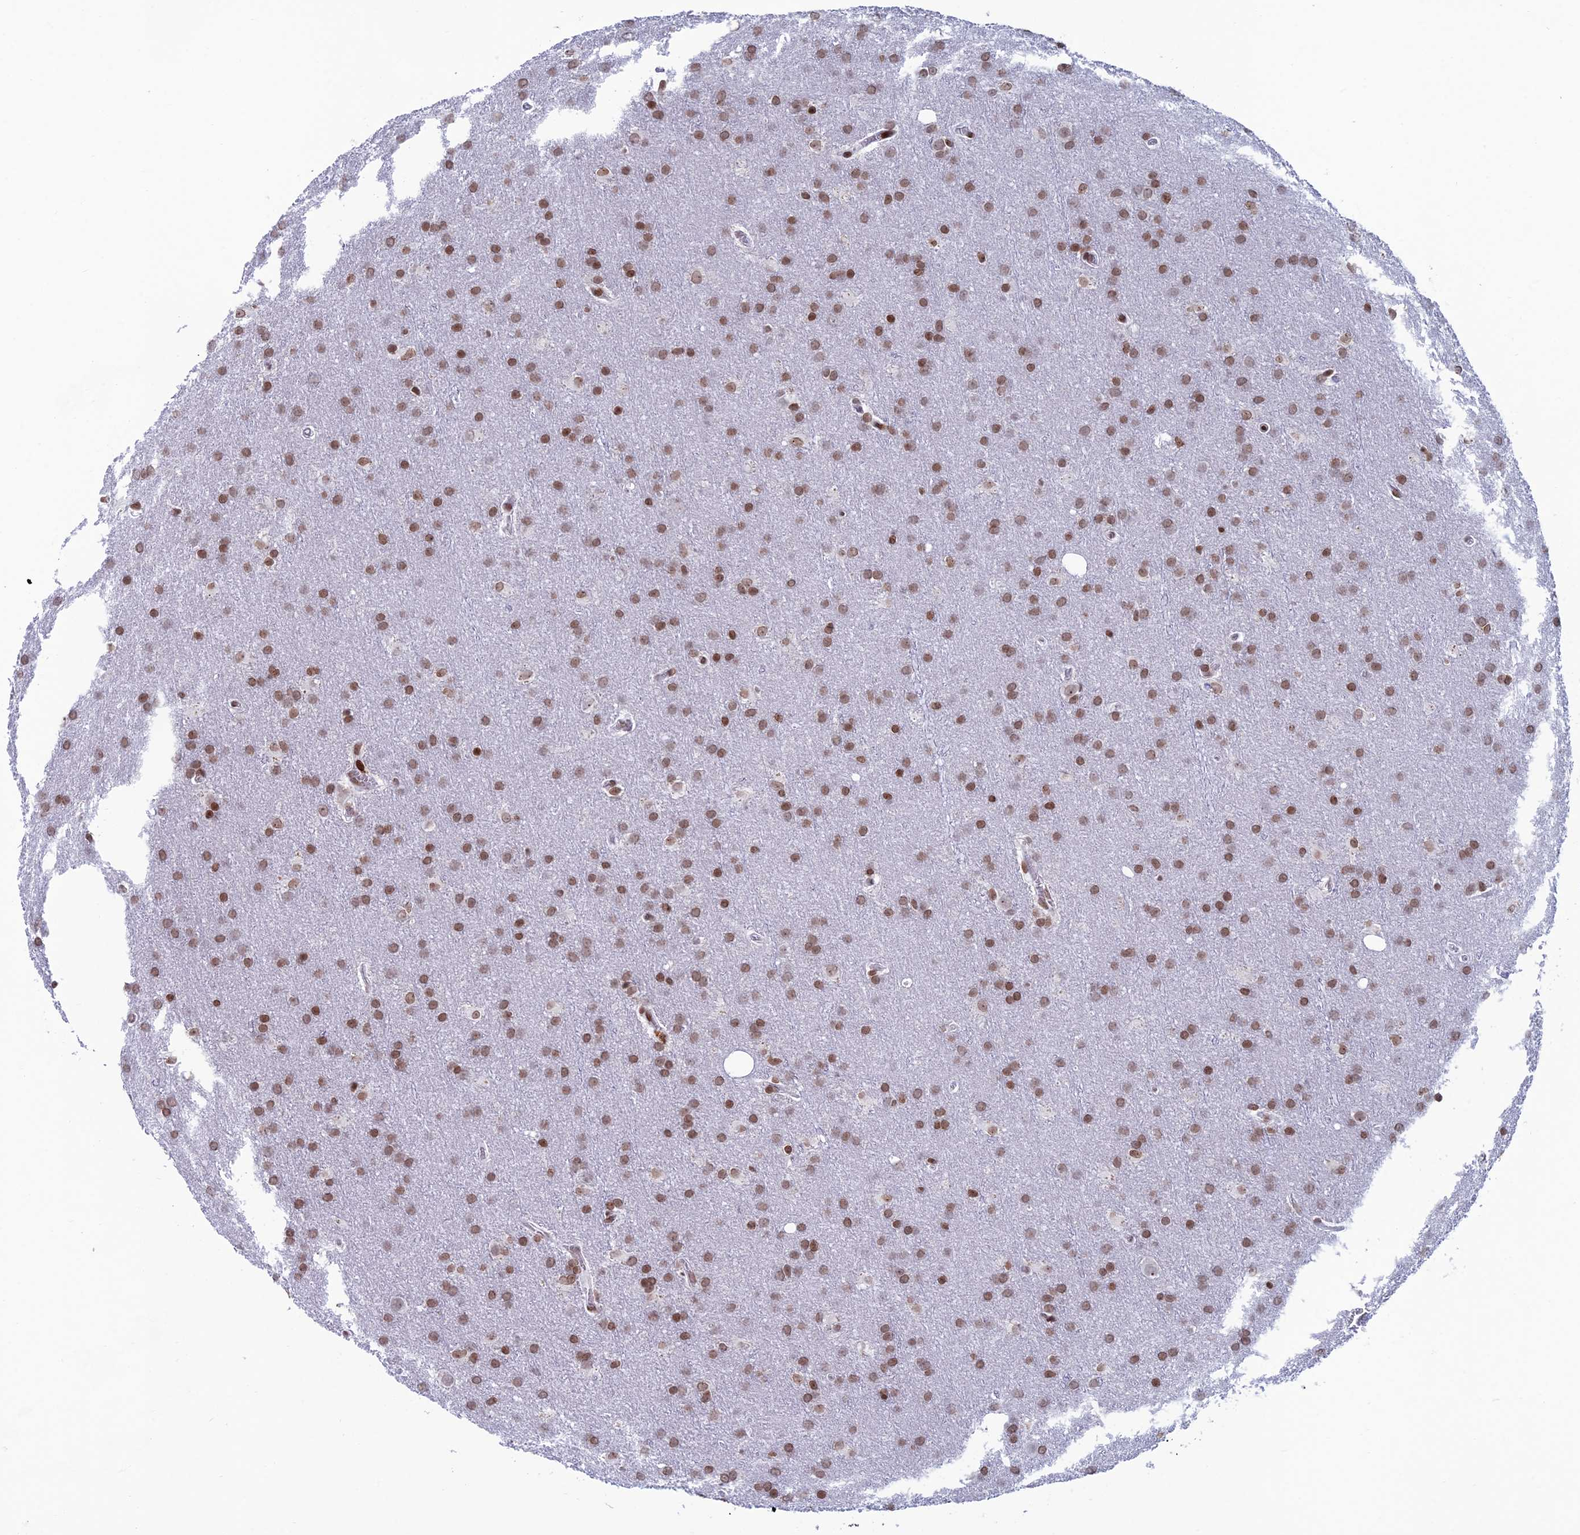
{"staining": {"intensity": "moderate", "quantity": ">75%", "location": "nuclear"}, "tissue": "glioma", "cell_type": "Tumor cells", "image_type": "cancer", "snomed": [{"axis": "morphology", "description": "Glioma, malignant, Low grade"}, {"axis": "topography", "description": "Brain"}], "caption": "A micrograph showing moderate nuclear staining in approximately >75% of tumor cells in glioma, as visualized by brown immunohistochemical staining.", "gene": "AFF3", "patient": {"sex": "female", "age": 32}}